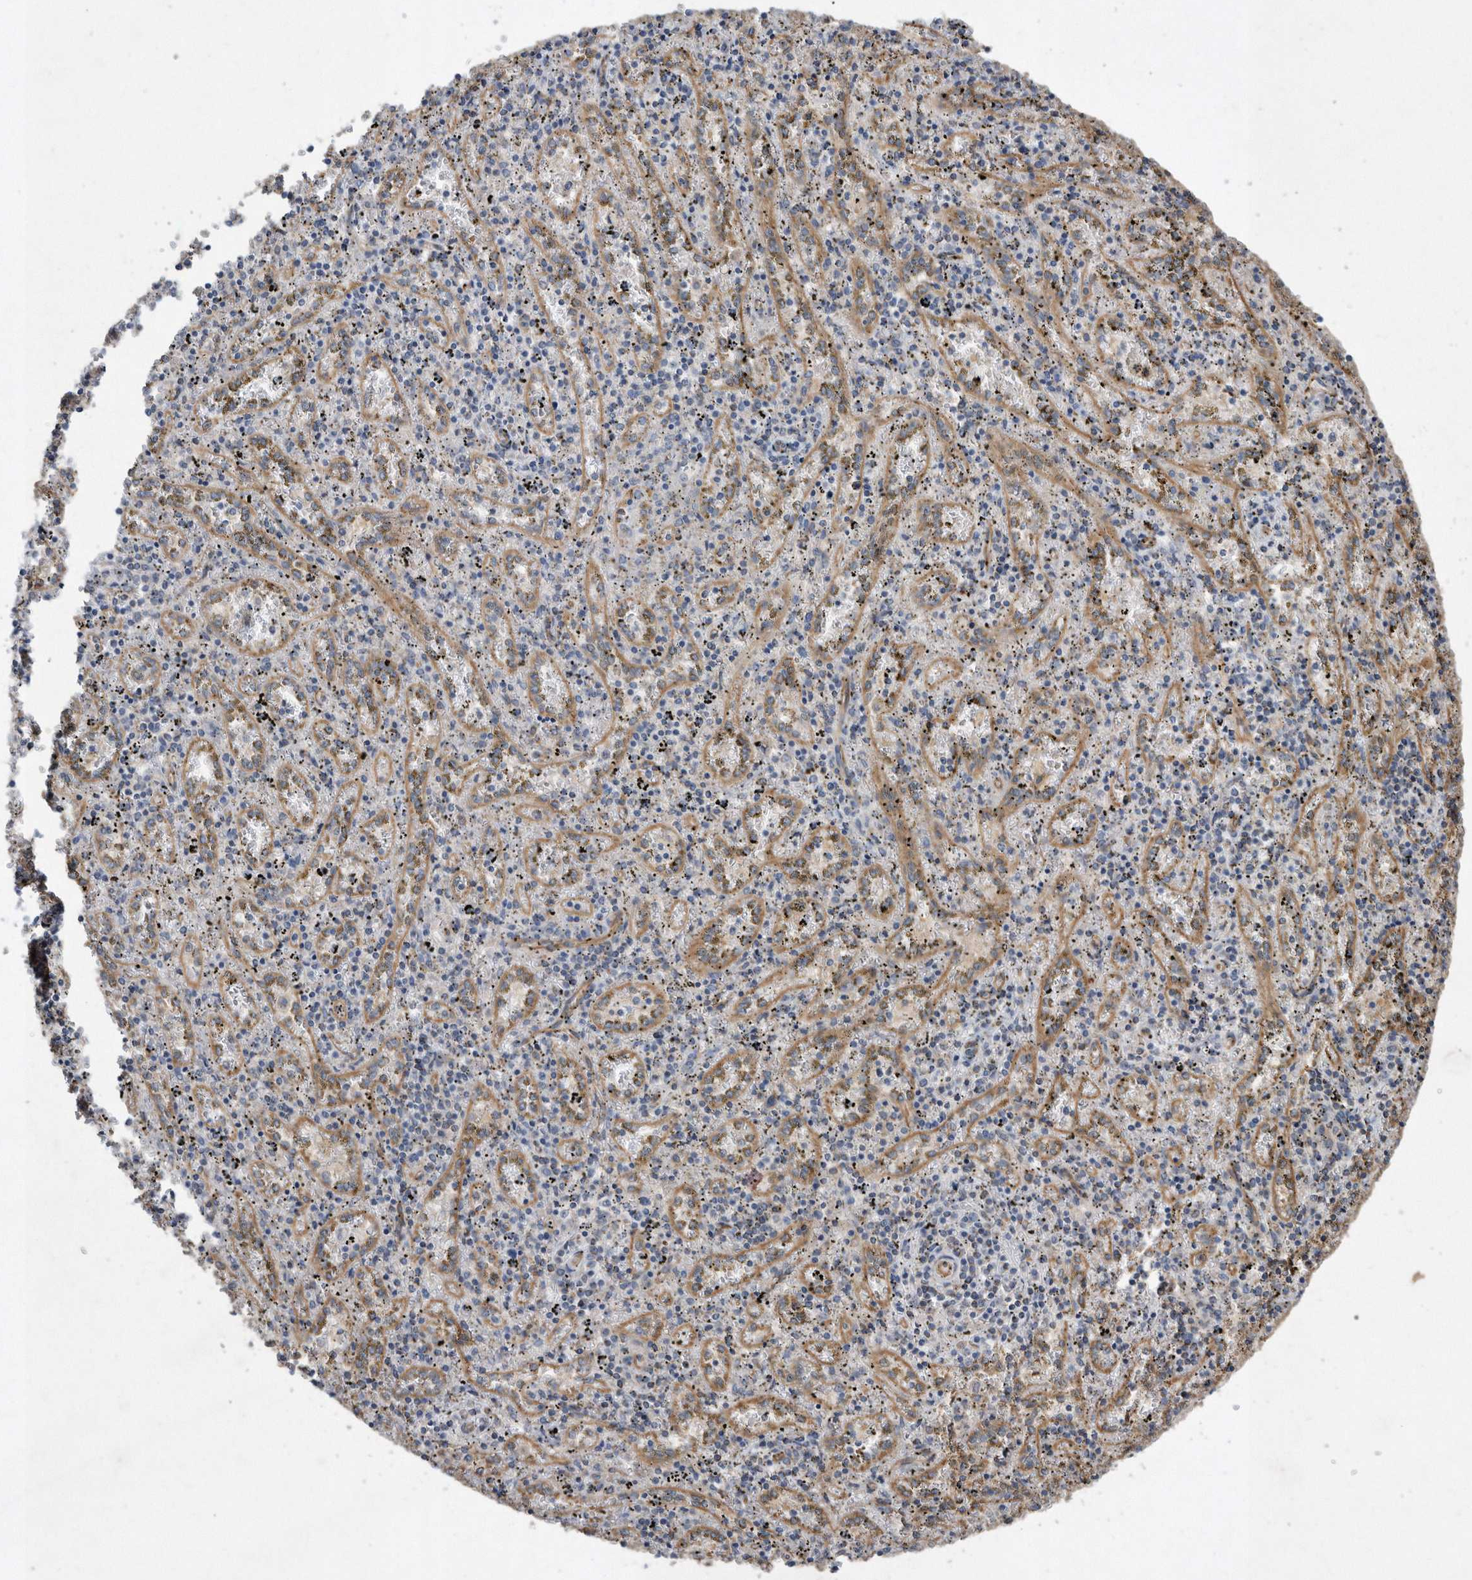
{"staining": {"intensity": "weak", "quantity": "<25%", "location": "cytoplasmic/membranous"}, "tissue": "spleen", "cell_type": "Cells in red pulp", "image_type": "normal", "snomed": [{"axis": "morphology", "description": "Normal tissue, NOS"}, {"axis": "topography", "description": "Spleen"}], "caption": "Histopathology image shows no protein expression in cells in red pulp of normal spleen. The staining is performed using DAB brown chromogen with nuclei counter-stained in using hematoxylin.", "gene": "PON2", "patient": {"sex": "male", "age": 11}}